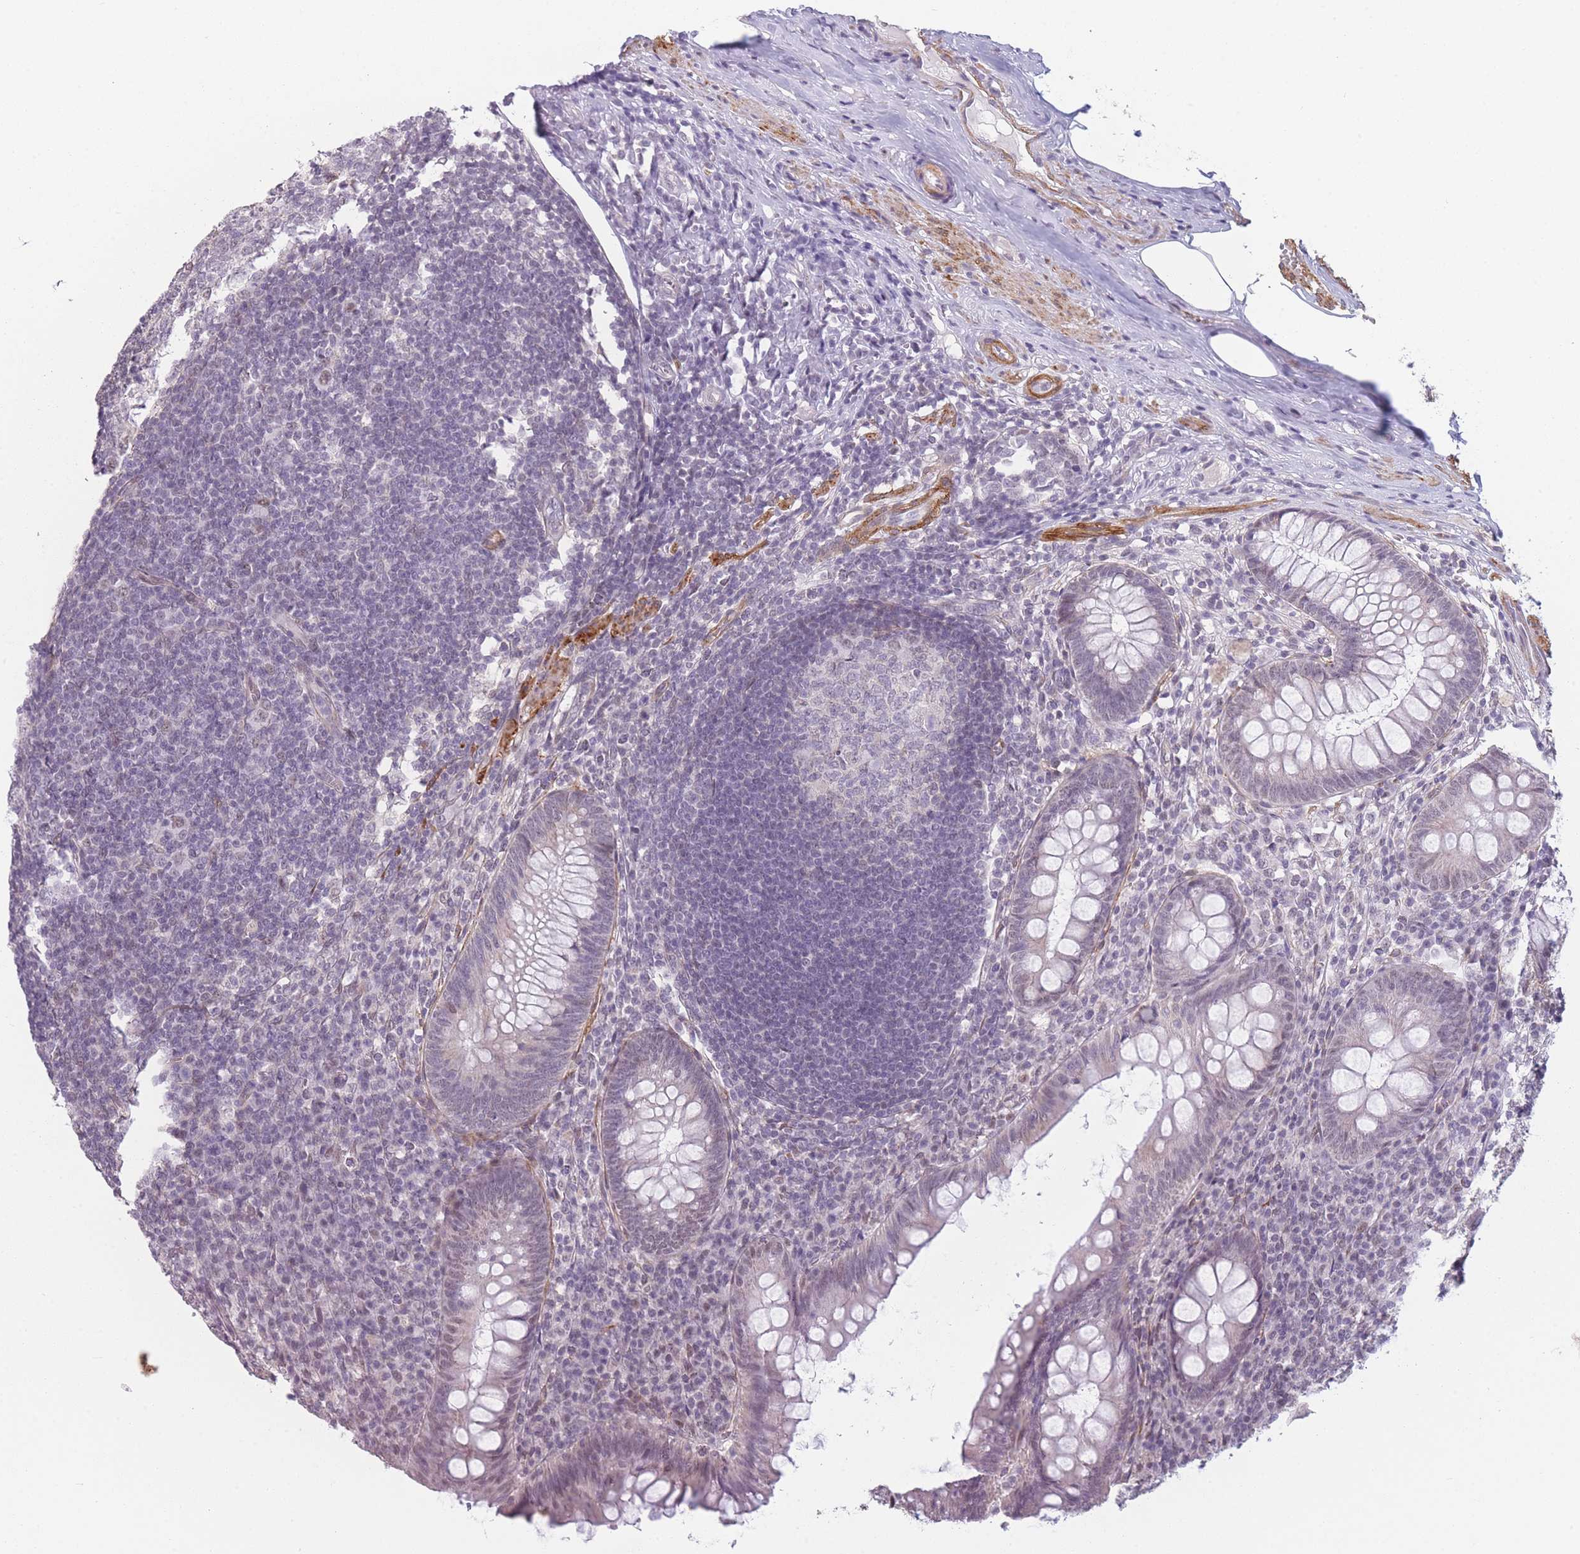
{"staining": {"intensity": "weak", "quantity": "<25%", "location": "nuclear"}, "tissue": "appendix", "cell_type": "Glandular cells", "image_type": "normal", "snomed": [{"axis": "morphology", "description": "Normal tissue, NOS"}, {"axis": "topography", "description": "Appendix"}], "caption": "A high-resolution micrograph shows IHC staining of benign appendix, which shows no significant staining in glandular cells.", "gene": "SIN3B", "patient": {"sex": "male", "age": 56}}